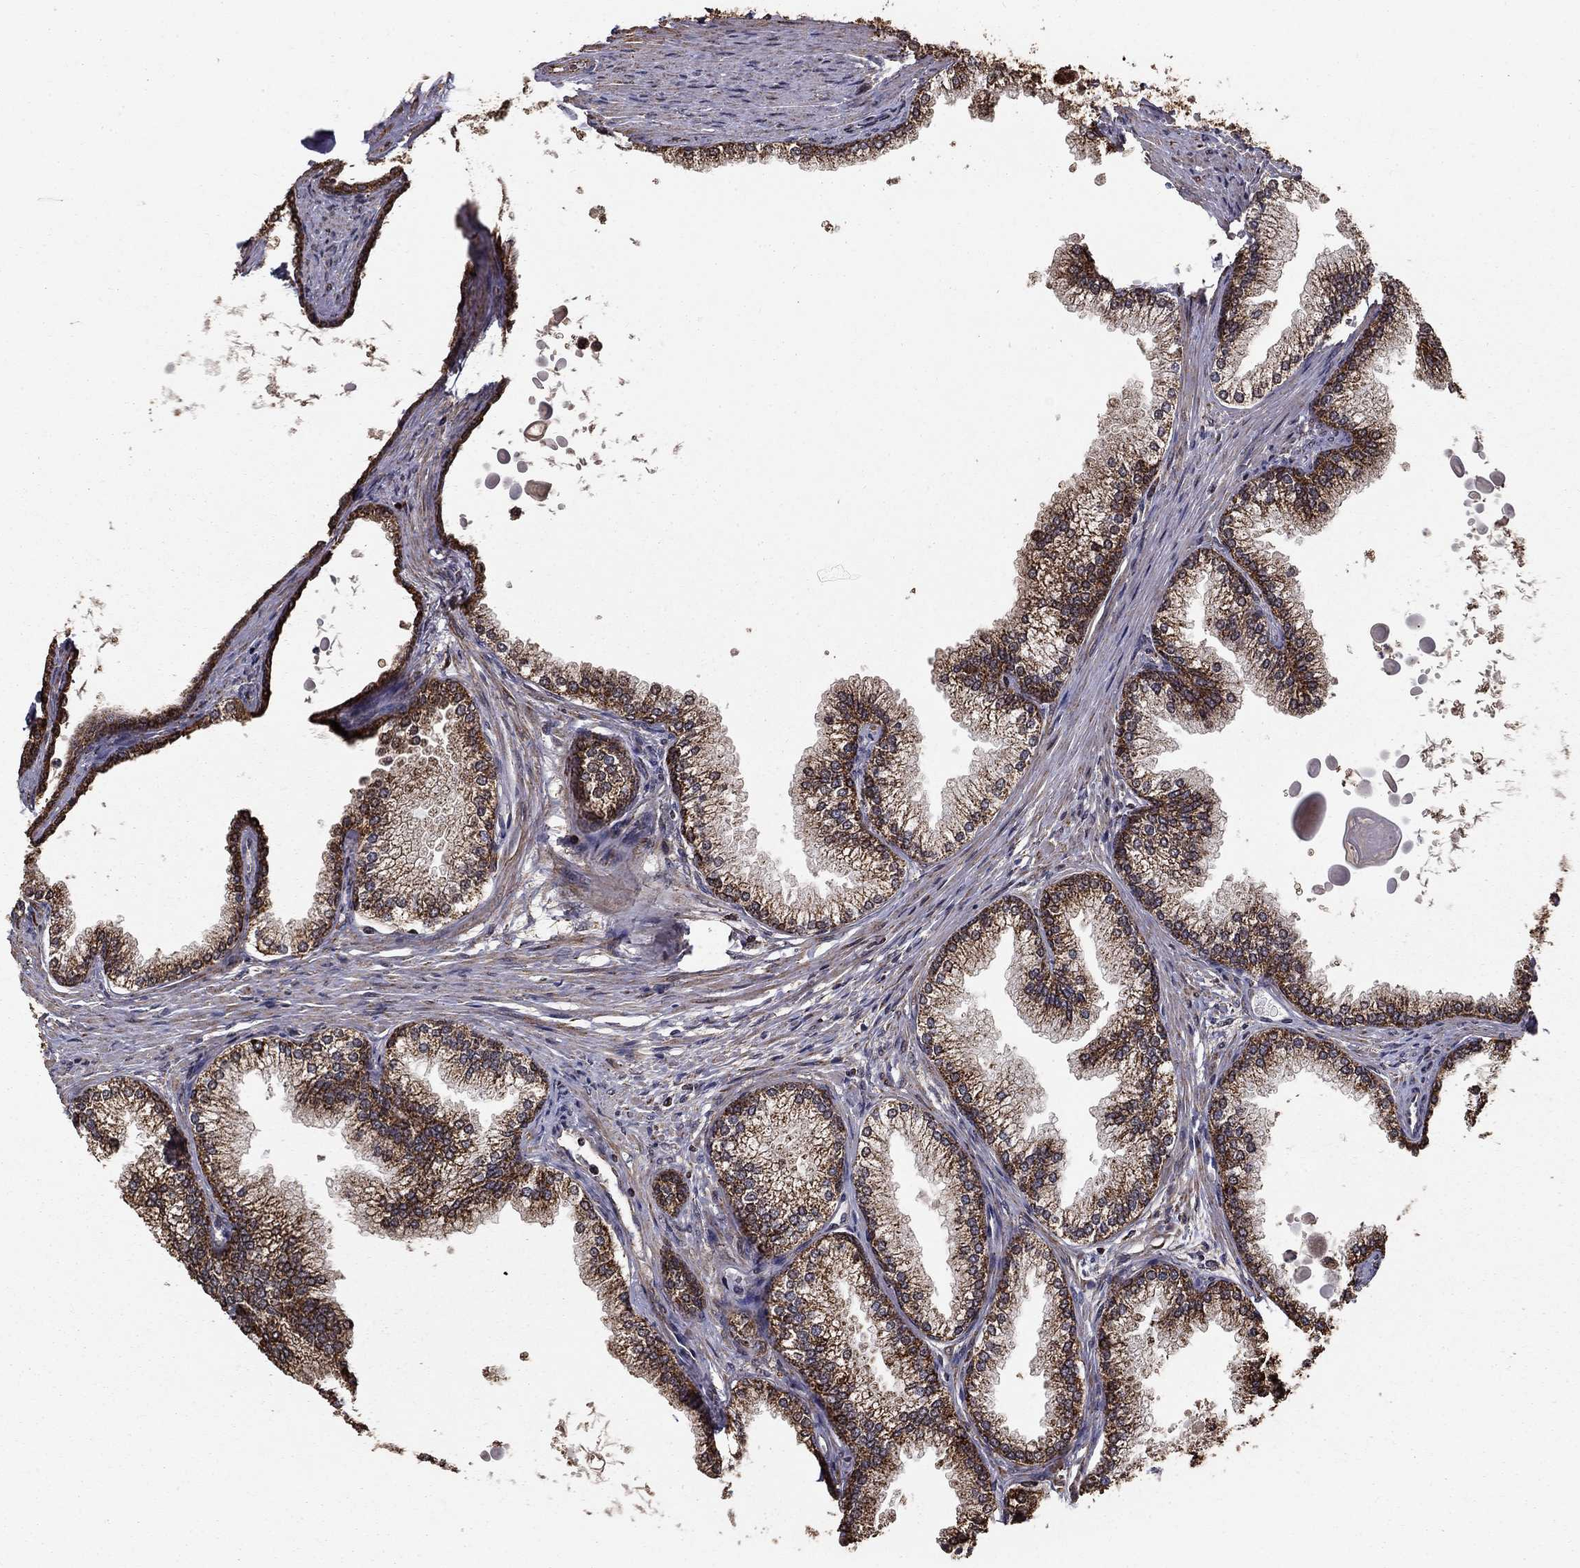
{"staining": {"intensity": "strong", "quantity": ">75%", "location": "cytoplasmic/membranous"}, "tissue": "prostate", "cell_type": "Glandular cells", "image_type": "normal", "snomed": [{"axis": "morphology", "description": "Normal tissue, NOS"}, {"axis": "topography", "description": "Prostate"}], "caption": "Immunohistochemical staining of normal human prostate shows strong cytoplasmic/membranous protein staining in about >75% of glandular cells. Using DAB (brown) and hematoxylin (blue) stains, captured at high magnification using brightfield microscopy.", "gene": "ACOT13", "patient": {"sex": "male", "age": 72}}